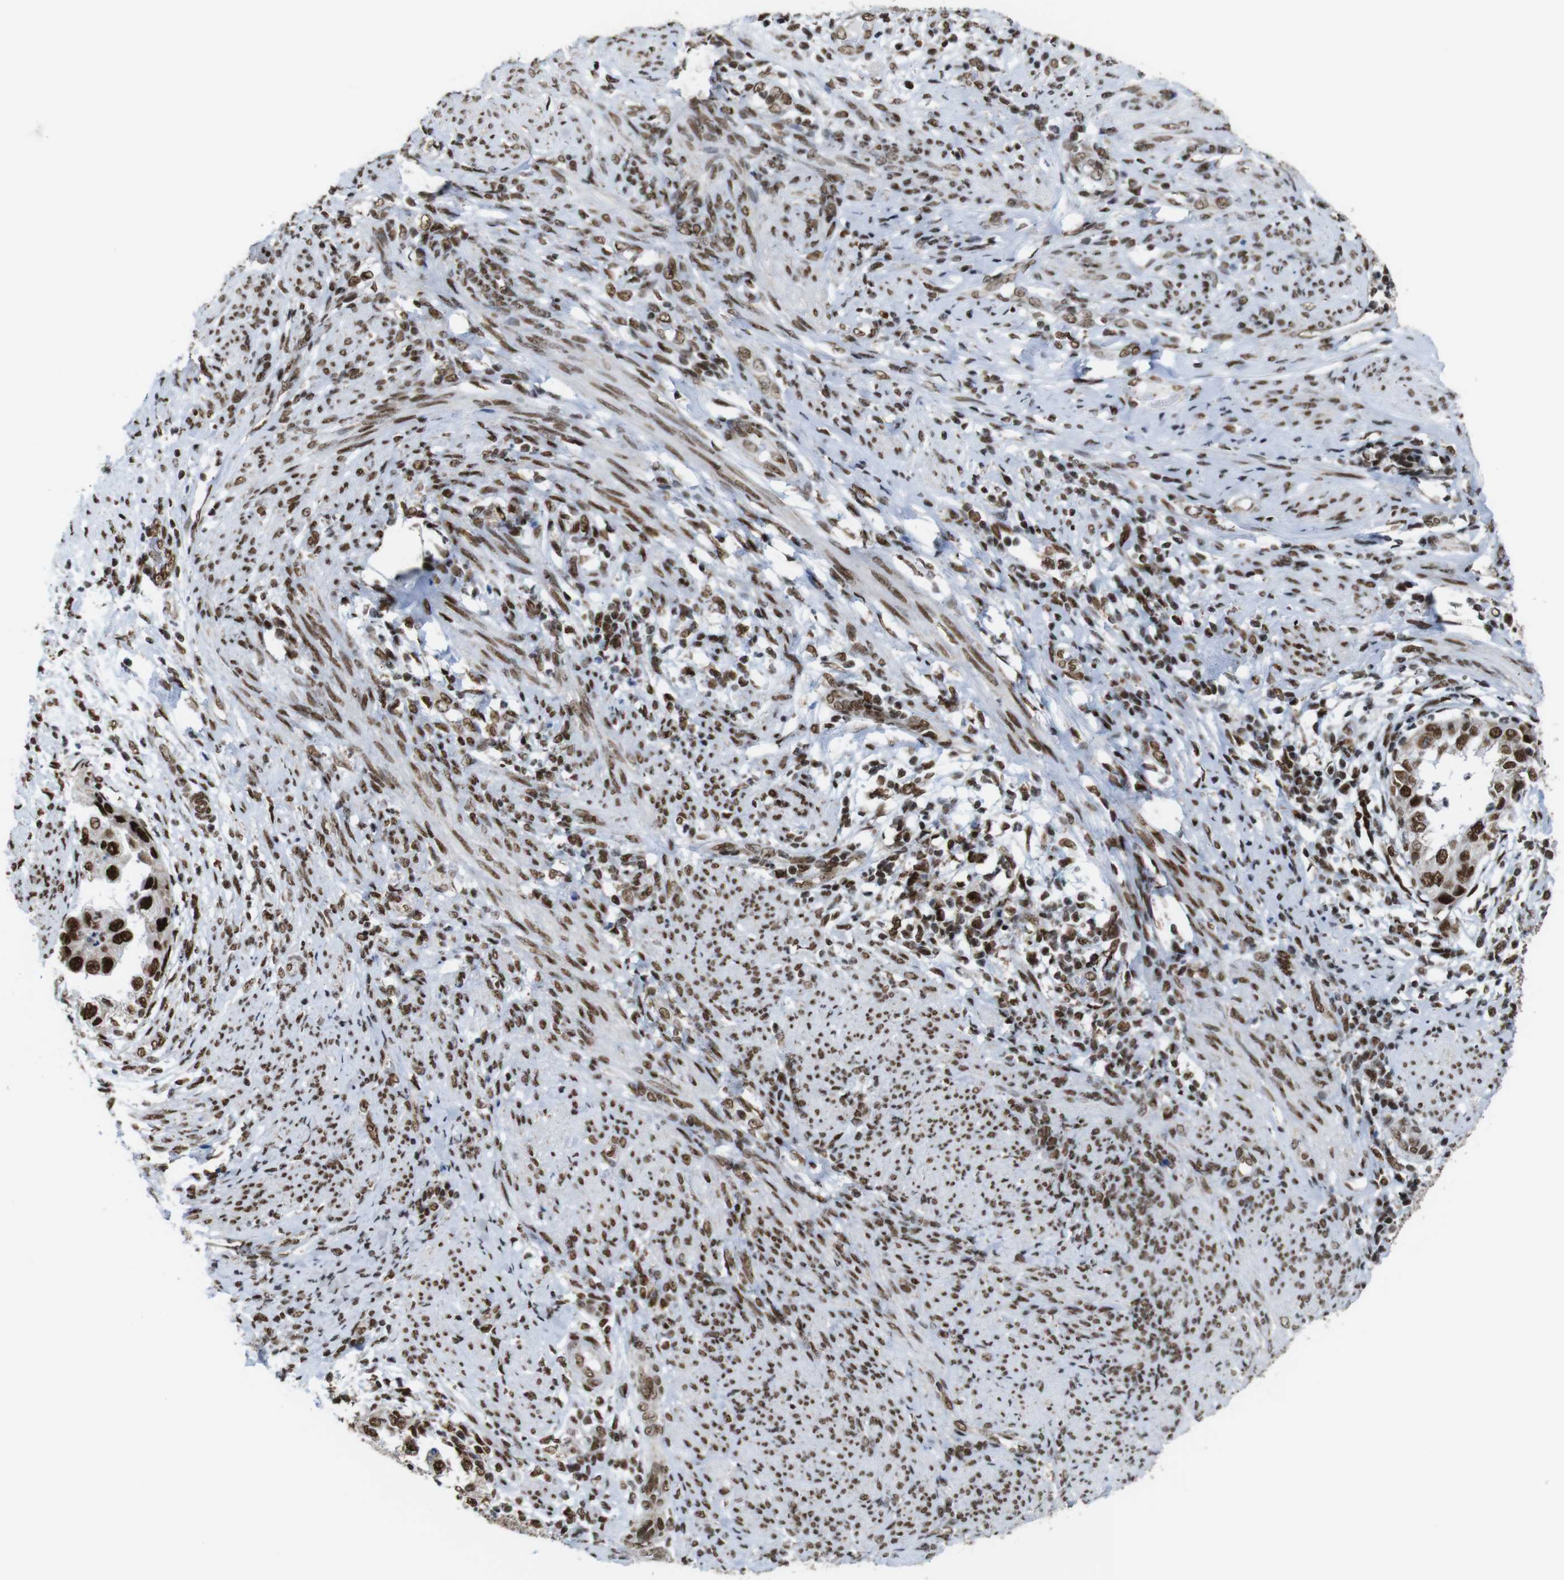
{"staining": {"intensity": "strong", "quantity": ">75%", "location": "nuclear"}, "tissue": "endometrial cancer", "cell_type": "Tumor cells", "image_type": "cancer", "snomed": [{"axis": "morphology", "description": "Adenocarcinoma, NOS"}, {"axis": "topography", "description": "Endometrium"}], "caption": "Protein staining by immunohistochemistry displays strong nuclear expression in about >75% of tumor cells in adenocarcinoma (endometrial). (brown staining indicates protein expression, while blue staining denotes nuclei).", "gene": "ROMO1", "patient": {"sex": "female", "age": 85}}